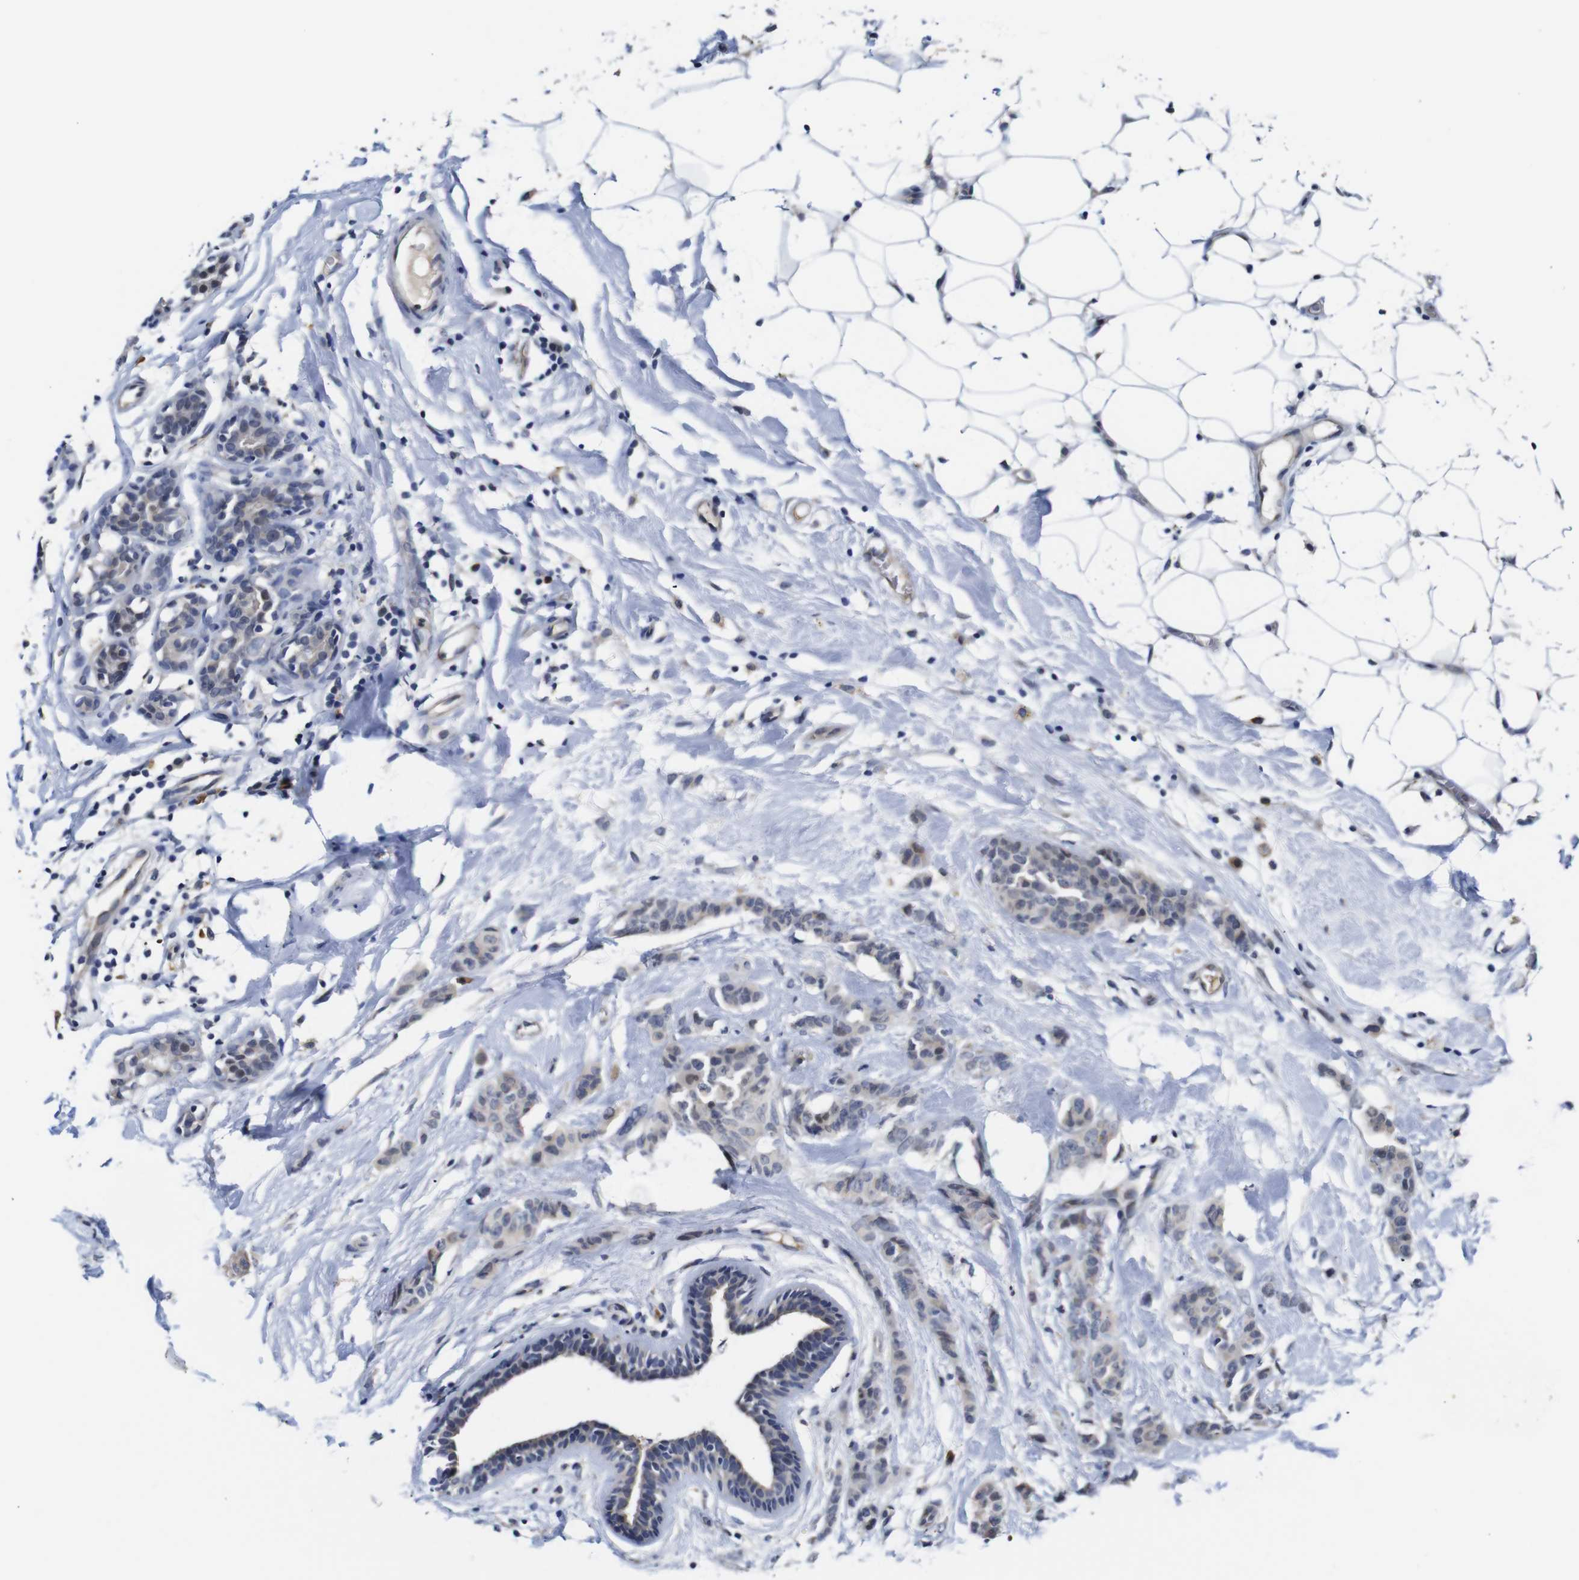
{"staining": {"intensity": "weak", "quantity": "<25%", "location": "cytoplasmic/membranous"}, "tissue": "breast cancer", "cell_type": "Tumor cells", "image_type": "cancer", "snomed": [{"axis": "morphology", "description": "Normal tissue, NOS"}, {"axis": "morphology", "description": "Duct carcinoma"}, {"axis": "topography", "description": "Breast"}], "caption": "Micrograph shows no protein positivity in tumor cells of breast infiltrating ductal carcinoma tissue. Nuclei are stained in blue.", "gene": "FURIN", "patient": {"sex": "female", "age": 40}}